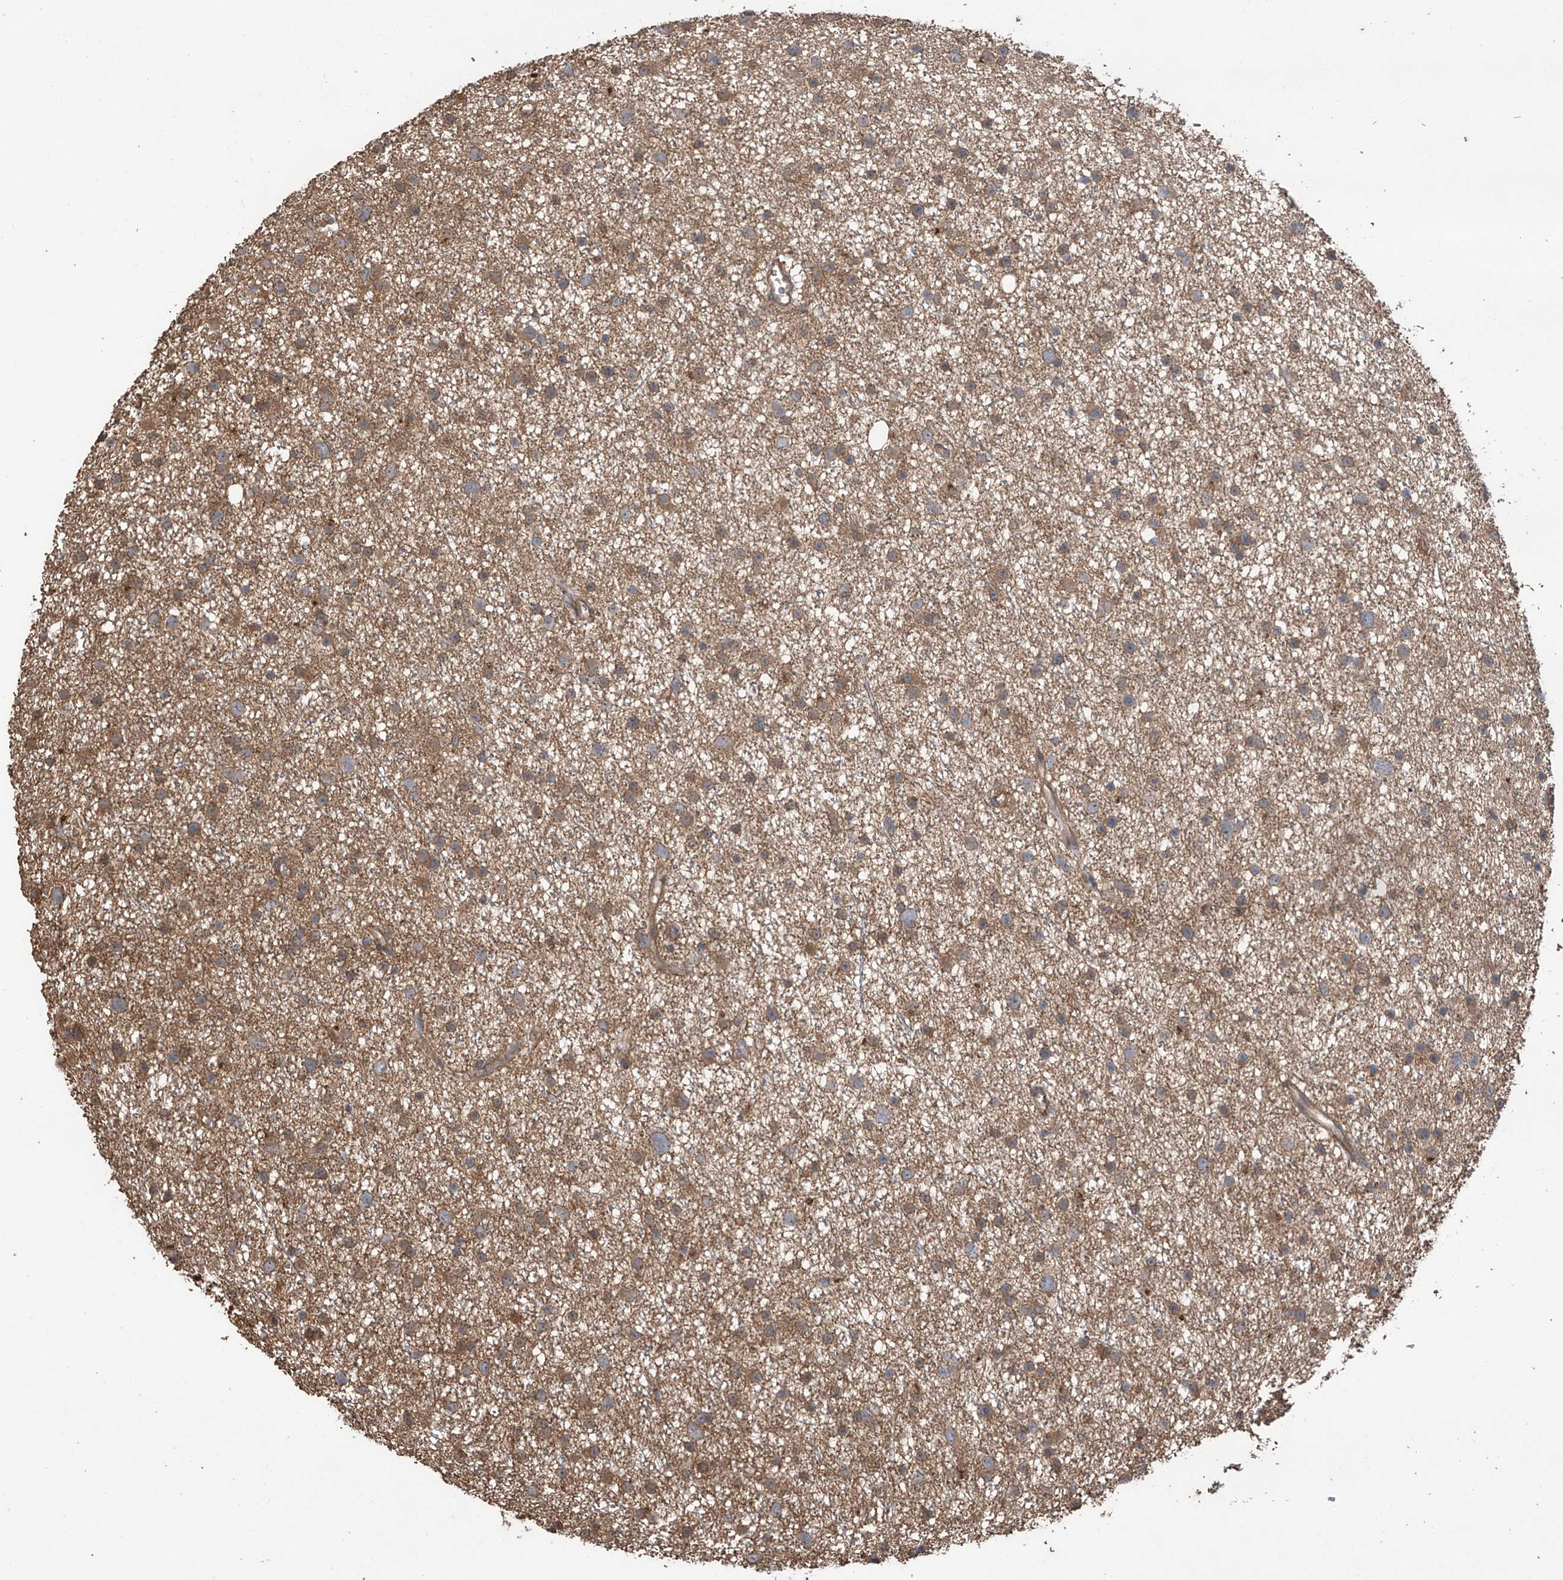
{"staining": {"intensity": "moderate", "quantity": "25%-75%", "location": "cytoplasmic/membranous"}, "tissue": "glioma", "cell_type": "Tumor cells", "image_type": "cancer", "snomed": [{"axis": "morphology", "description": "Glioma, malignant, Low grade"}, {"axis": "topography", "description": "Cerebral cortex"}], "caption": "An image of human glioma stained for a protein reveals moderate cytoplasmic/membranous brown staining in tumor cells.", "gene": "AGBL5", "patient": {"sex": "female", "age": 39}}